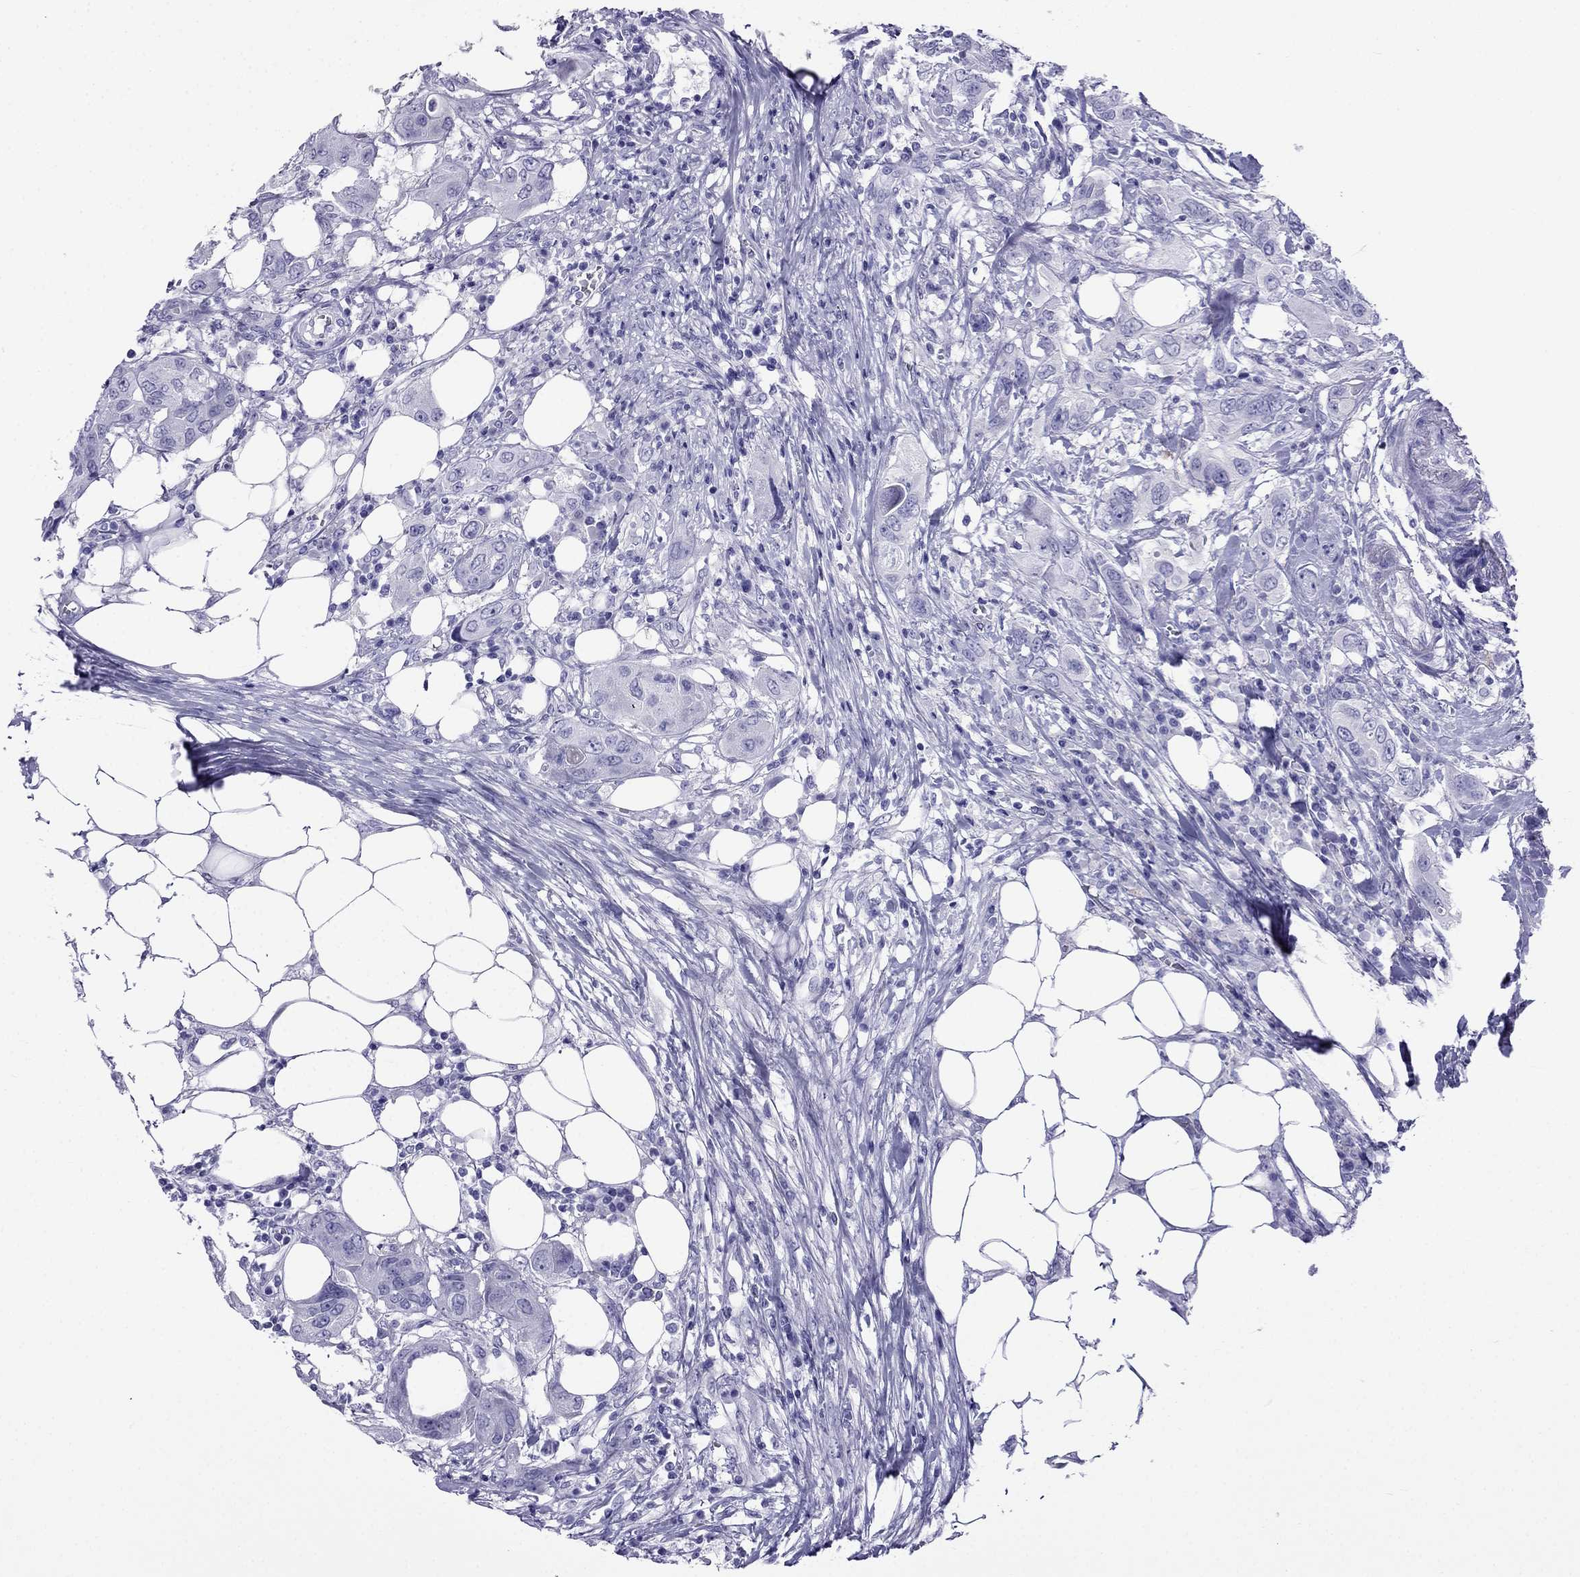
{"staining": {"intensity": "negative", "quantity": "none", "location": "none"}, "tissue": "urothelial cancer", "cell_type": "Tumor cells", "image_type": "cancer", "snomed": [{"axis": "morphology", "description": "Urothelial carcinoma, NOS"}, {"axis": "morphology", "description": "Urothelial carcinoma, High grade"}, {"axis": "topography", "description": "Urinary bladder"}], "caption": "This is a histopathology image of IHC staining of urothelial cancer, which shows no expression in tumor cells.", "gene": "ARR3", "patient": {"sex": "male", "age": 63}}